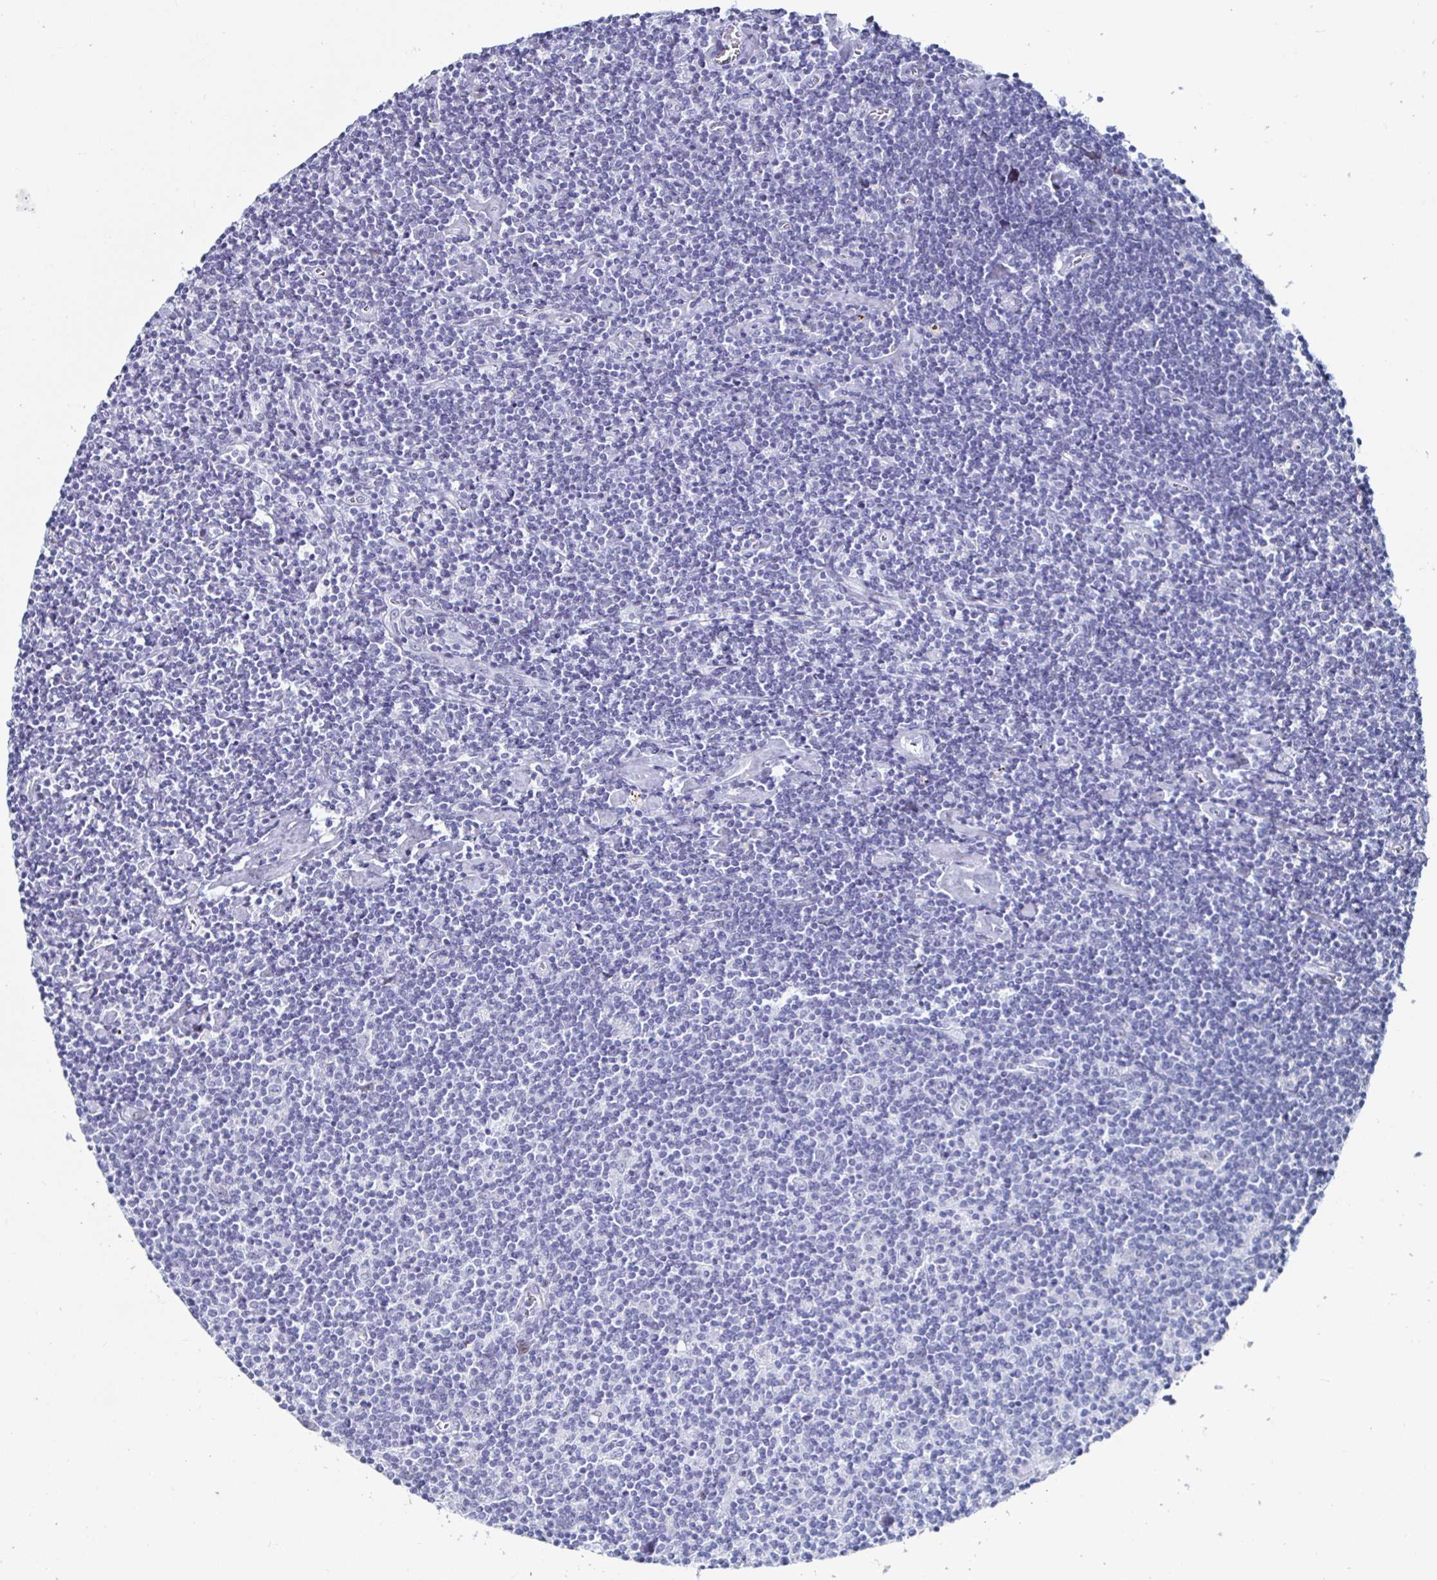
{"staining": {"intensity": "negative", "quantity": "none", "location": "none"}, "tissue": "lymphoma", "cell_type": "Tumor cells", "image_type": "cancer", "snomed": [{"axis": "morphology", "description": "Hodgkin's disease, NOS"}, {"axis": "topography", "description": "Lymph node"}], "caption": "The micrograph shows no significant expression in tumor cells of Hodgkin's disease. (Brightfield microscopy of DAB (3,3'-diaminobenzidine) immunohistochemistry at high magnification).", "gene": "KRT4", "patient": {"sex": "male", "age": 40}}